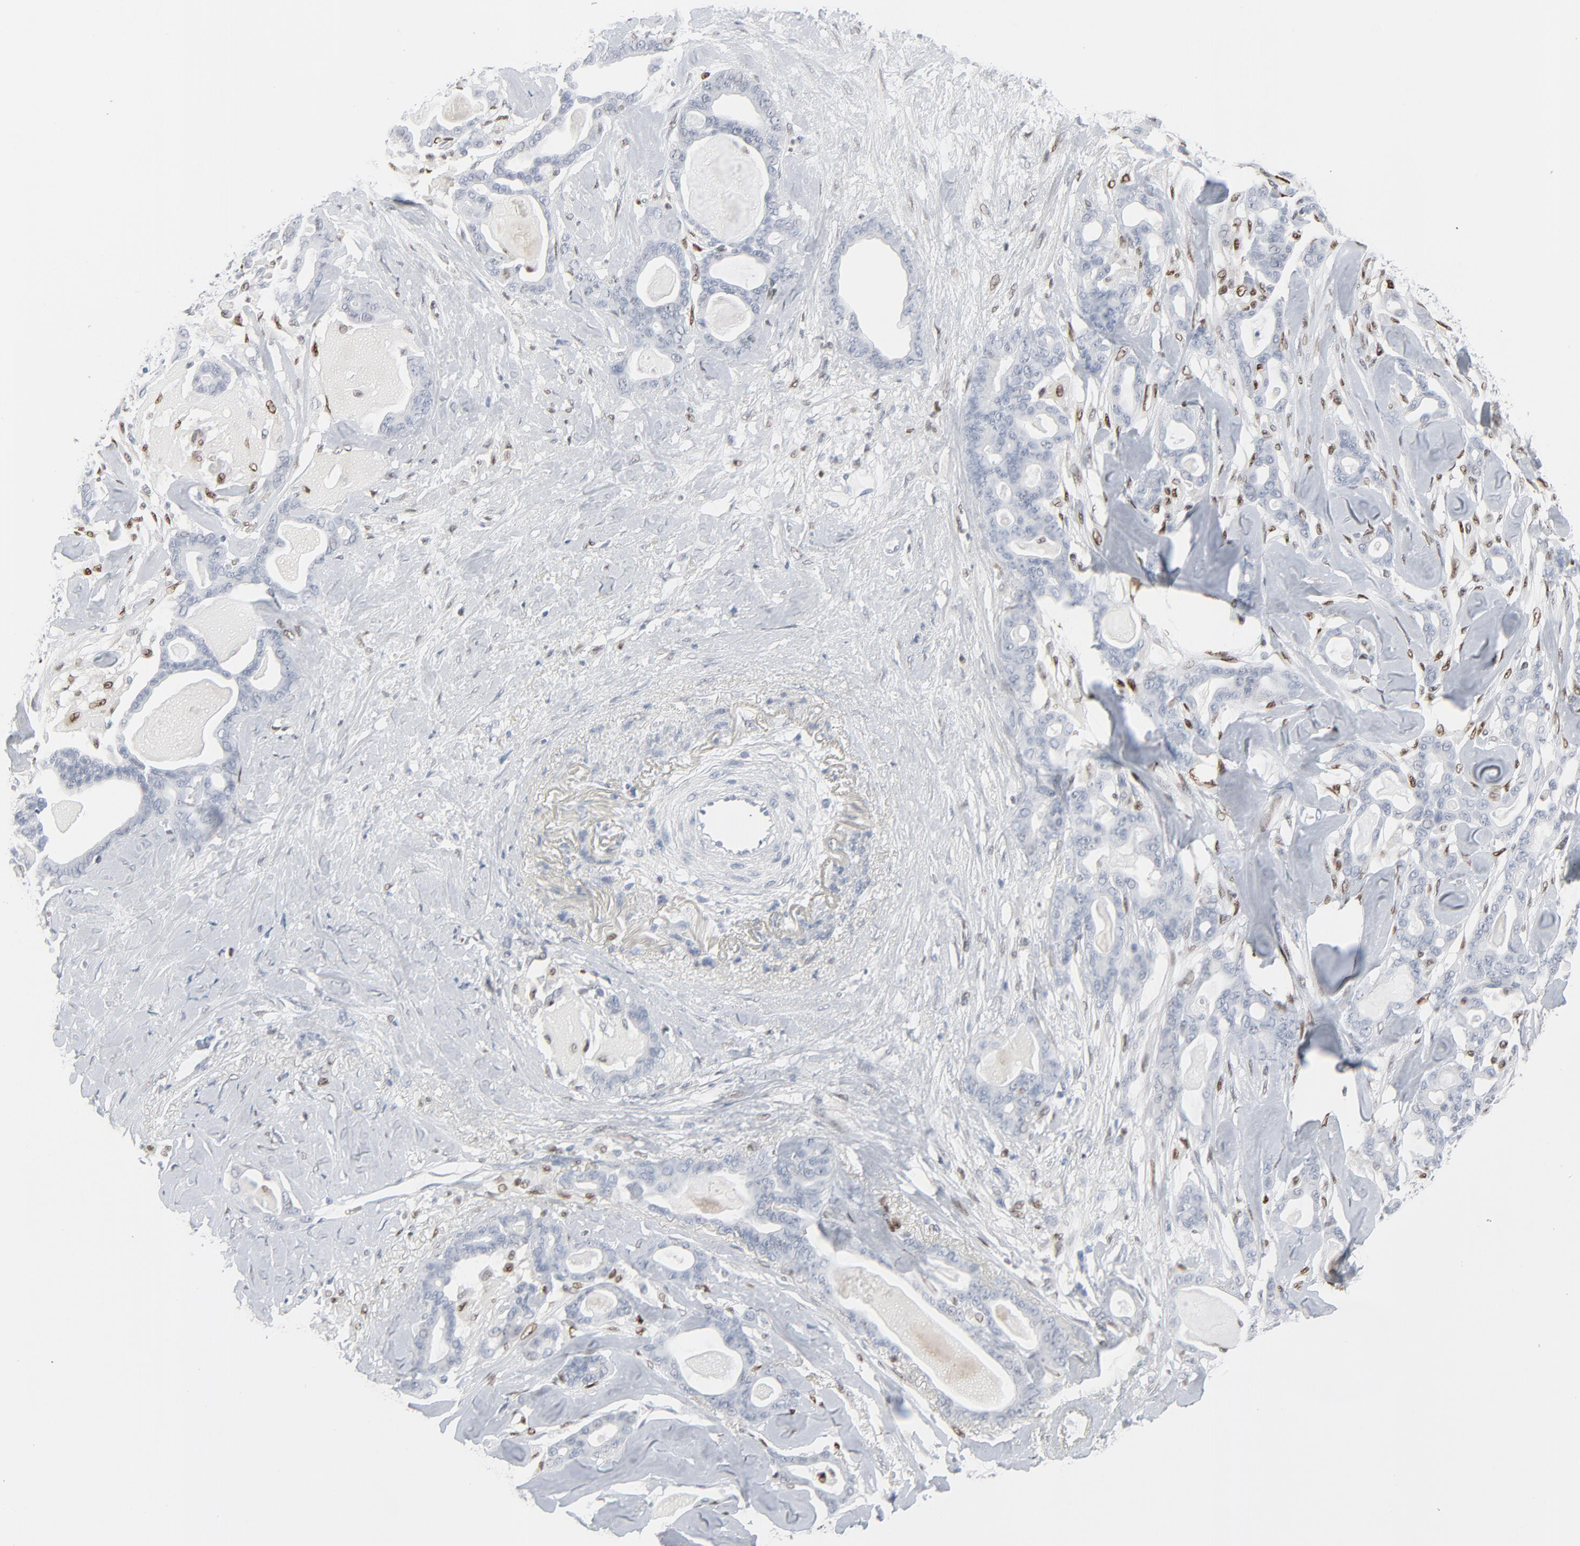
{"staining": {"intensity": "negative", "quantity": "none", "location": "none"}, "tissue": "pancreatic cancer", "cell_type": "Tumor cells", "image_type": "cancer", "snomed": [{"axis": "morphology", "description": "Adenocarcinoma, NOS"}, {"axis": "topography", "description": "Pancreas"}], "caption": "This photomicrograph is of pancreatic cancer stained with IHC to label a protein in brown with the nuclei are counter-stained blue. There is no expression in tumor cells.", "gene": "MITF", "patient": {"sex": "male", "age": 63}}